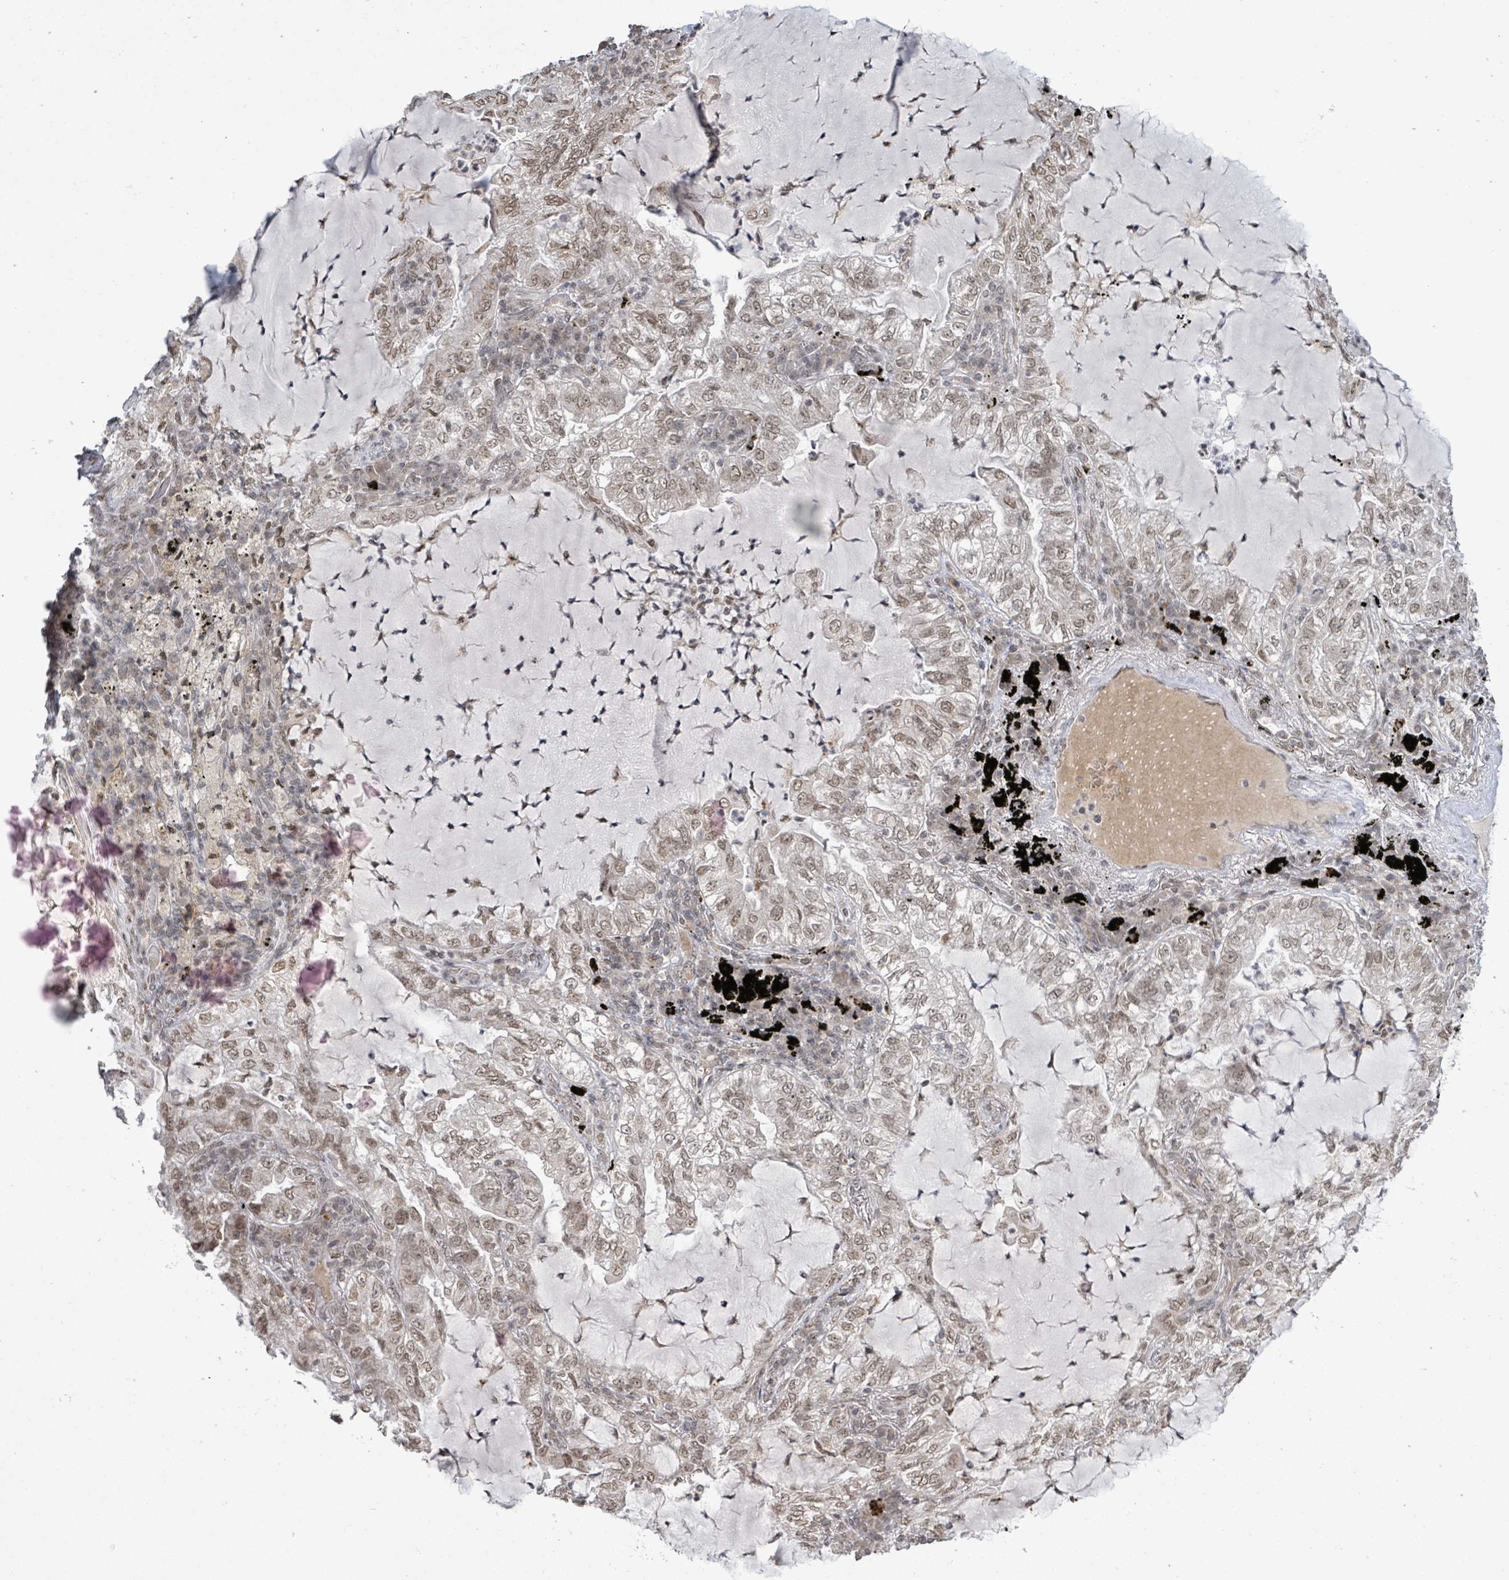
{"staining": {"intensity": "moderate", "quantity": ">75%", "location": "nuclear"}, "tissue": "lung cancer", "cell_type": "Tumor cells", "image_type": "cancer", "snomed": [{"axis": "morphology", "description": "Adenocarcinoma, NOS"}, {"axis": "topography", "description": "Lung"}], "caption": "There is medium levels of moderate nuclear expression in tumor cells of lung adenocarcinoma, as demonstrated by immunohistochemical staining (brown color).", "gene": "SBF2", "patient": {"sex": "female", "age": 73}}